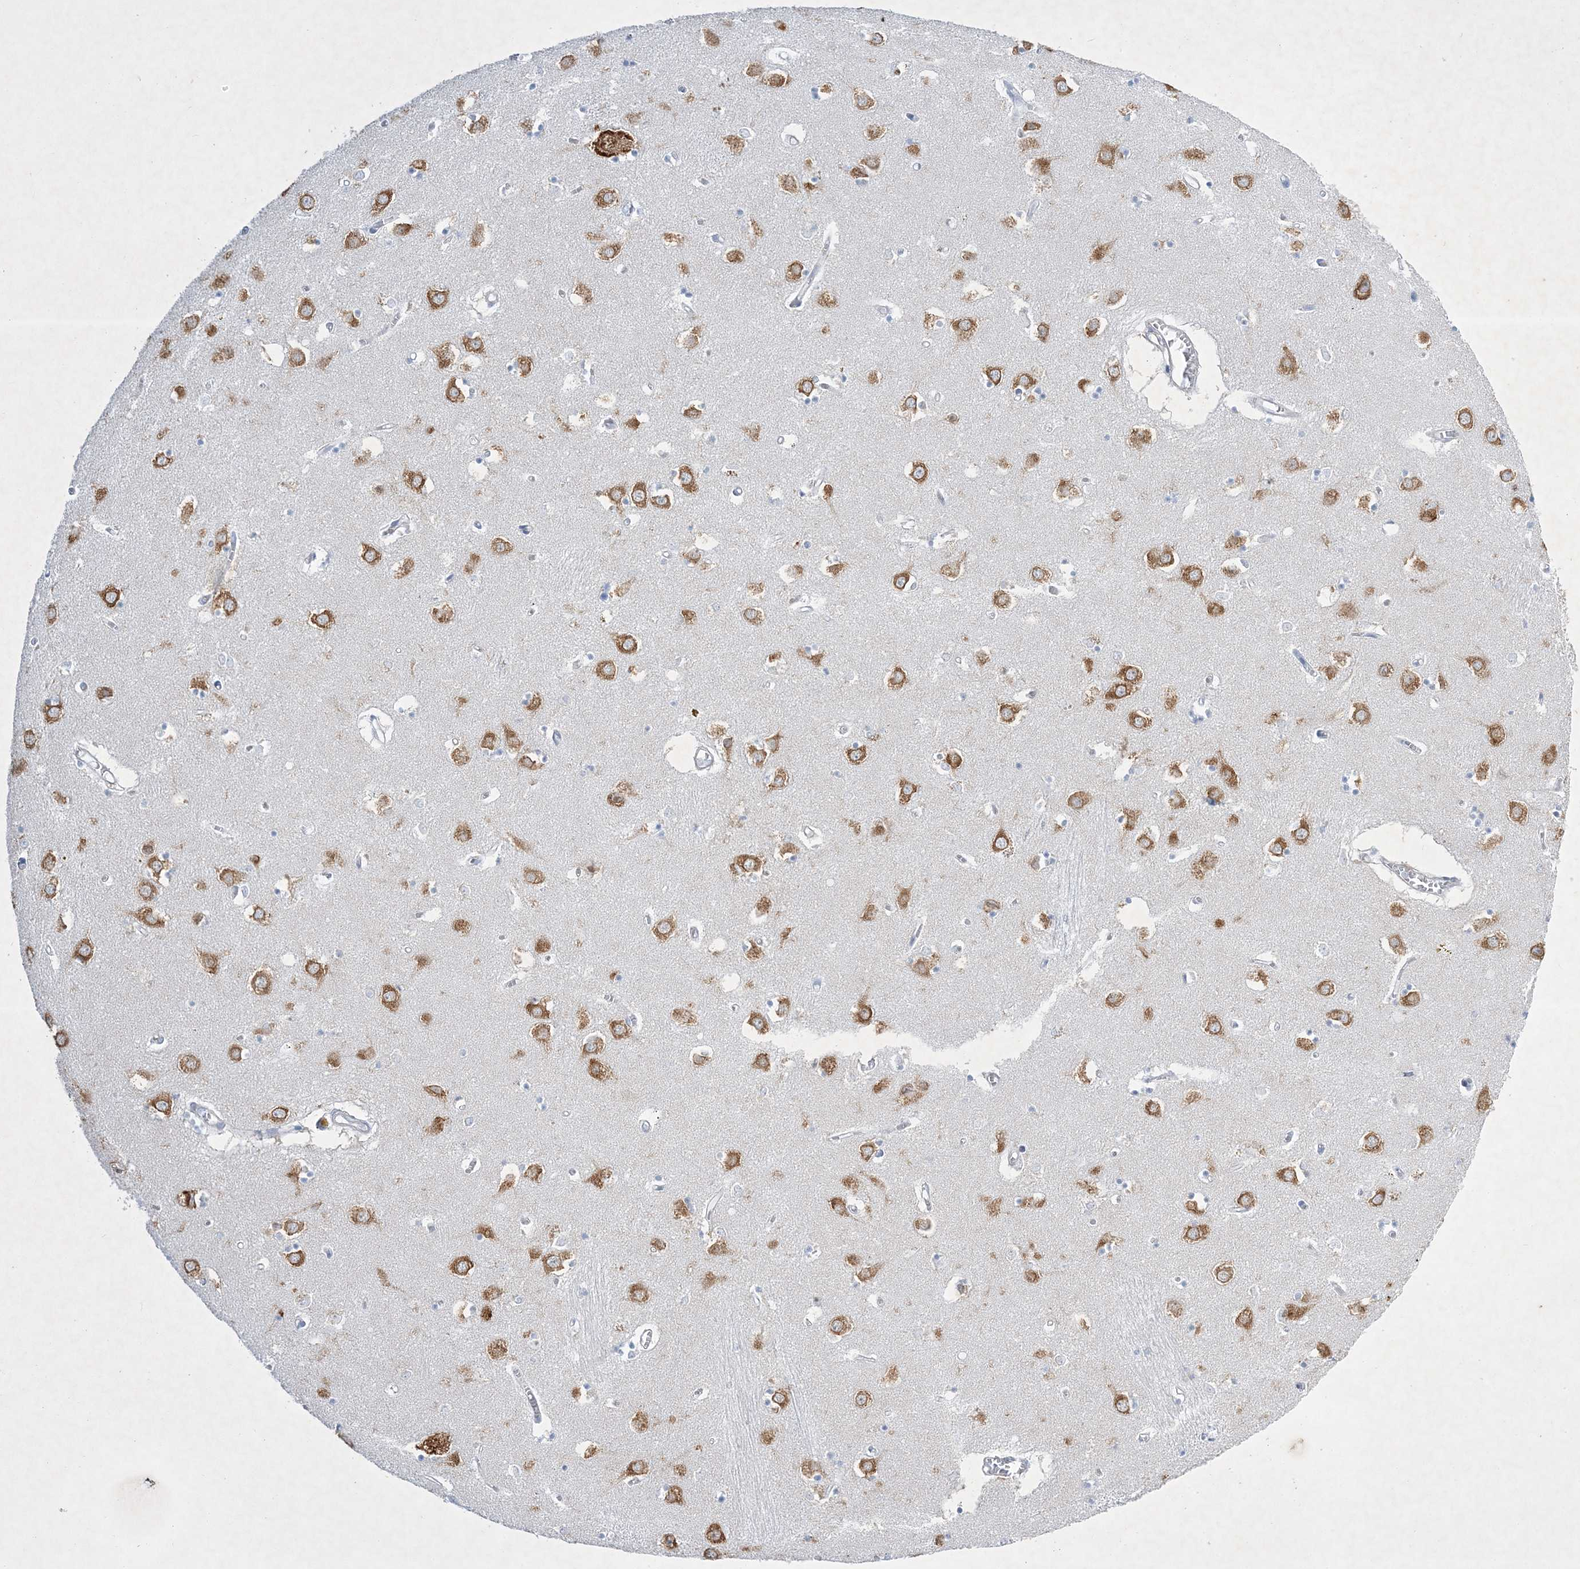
{"staining": {"intensity": "negative", "quantity": "none", "location": "none"}, "tissue": "caudate", "cell_type": "Glial cells", "image_type": "normal", "snomed": [{"axis": "morphology", "description": "Normal tissue, NOS"}, {"axis": "topography", "description": "Lateral ventricle wall"}], "caption": "An immunohistochemistry histopathology image of unremarkable caudate is shown. There is no staining in glial cells of caudate.", "gene": "FARSB", "patient": {"sex": "male", "age": 70}}